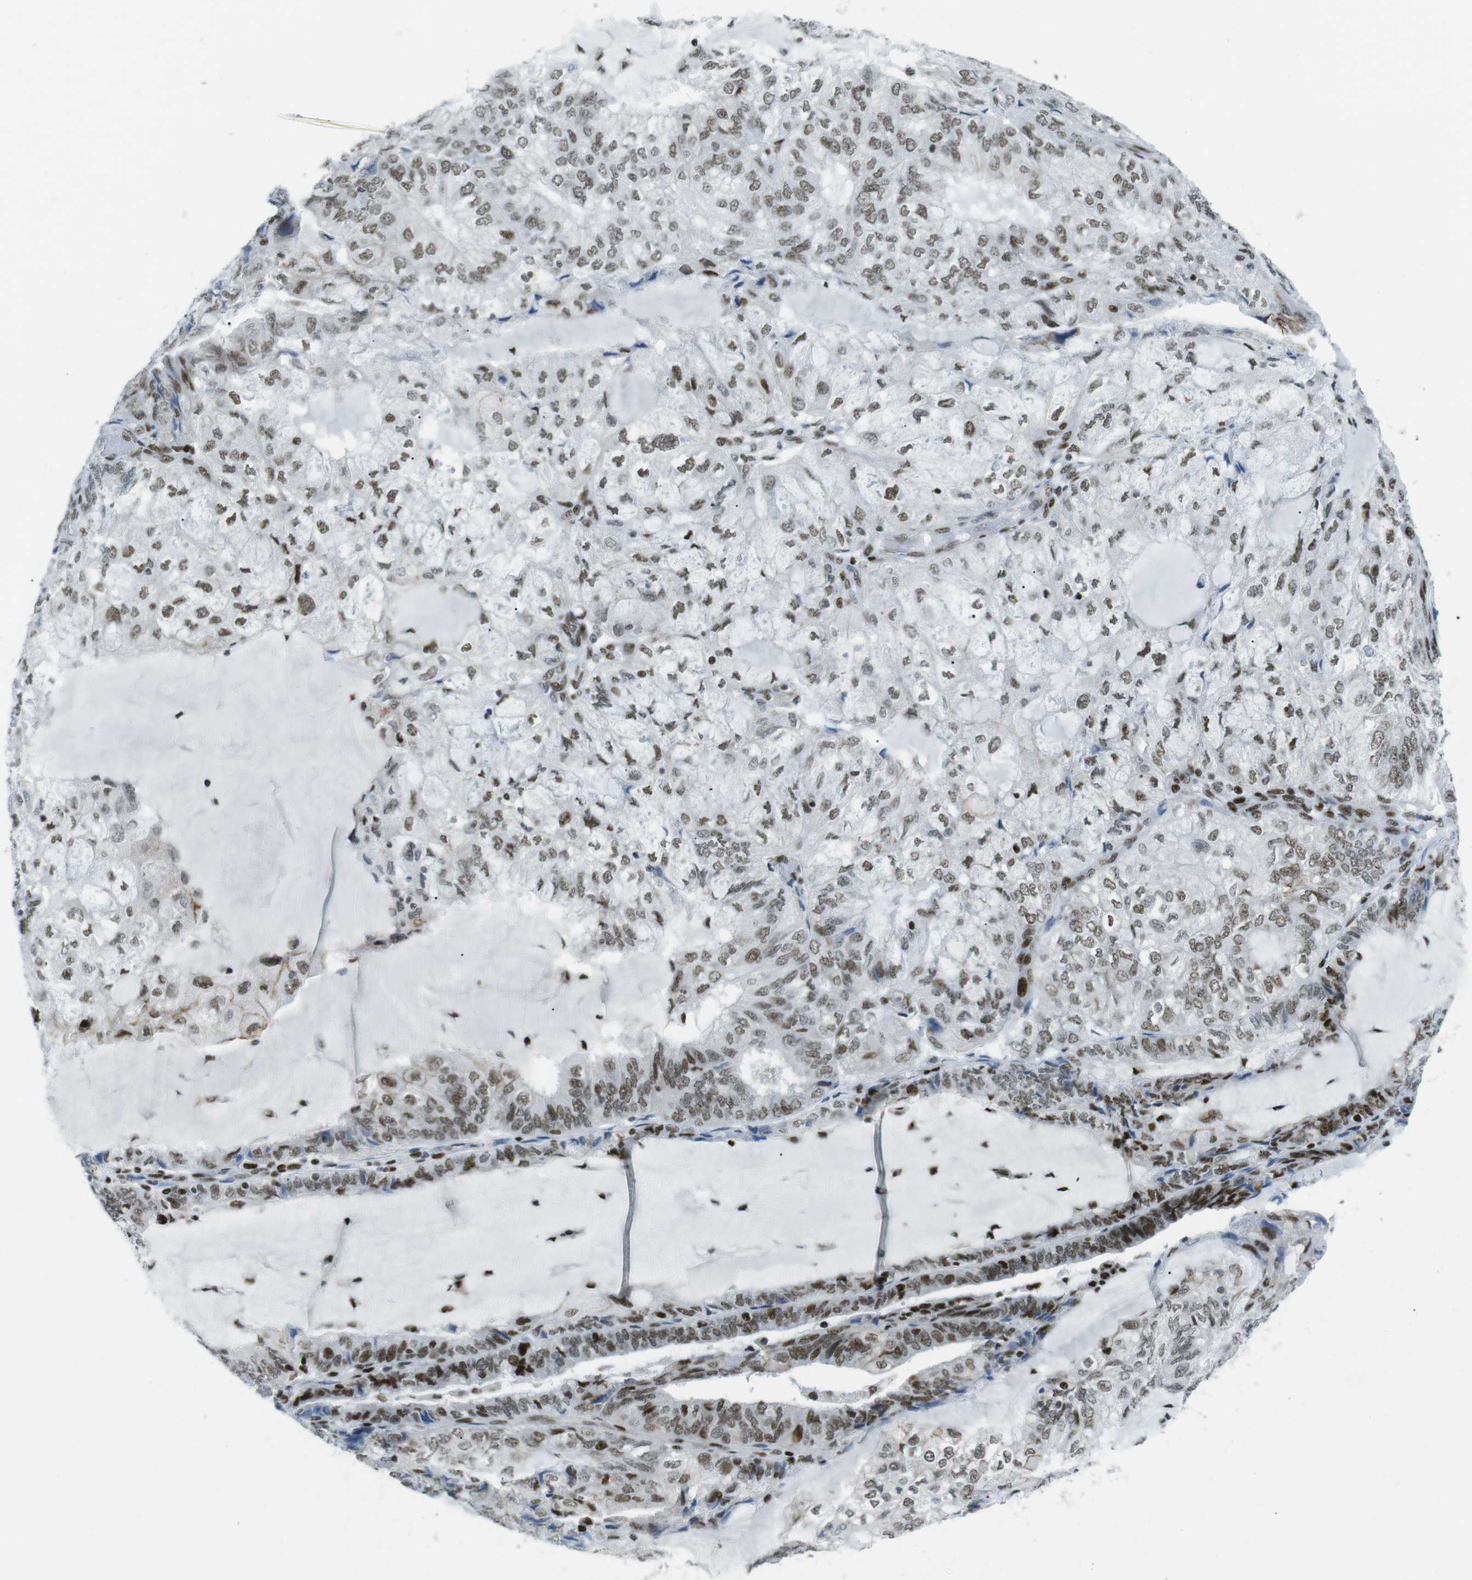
{"staining": {"intensity": "moderate", "quantity": ">75%", "location": "nuclear"}, "tissue": "endometrial cancer", "cell_type": "Tumor cells", "image_type": "cancer", "snomed": [{"axis": "morphology", "description": "Adenocarcinoma, NOS"}, {"axis": "topography", "description": "Endometrium"}], "caption": "Moderate nuclear expression is identified in approximately >75% of tumor cells in endometrial cancer.", "gene": "ARID1A", "patient": {"sex": "female", "age": 81}}